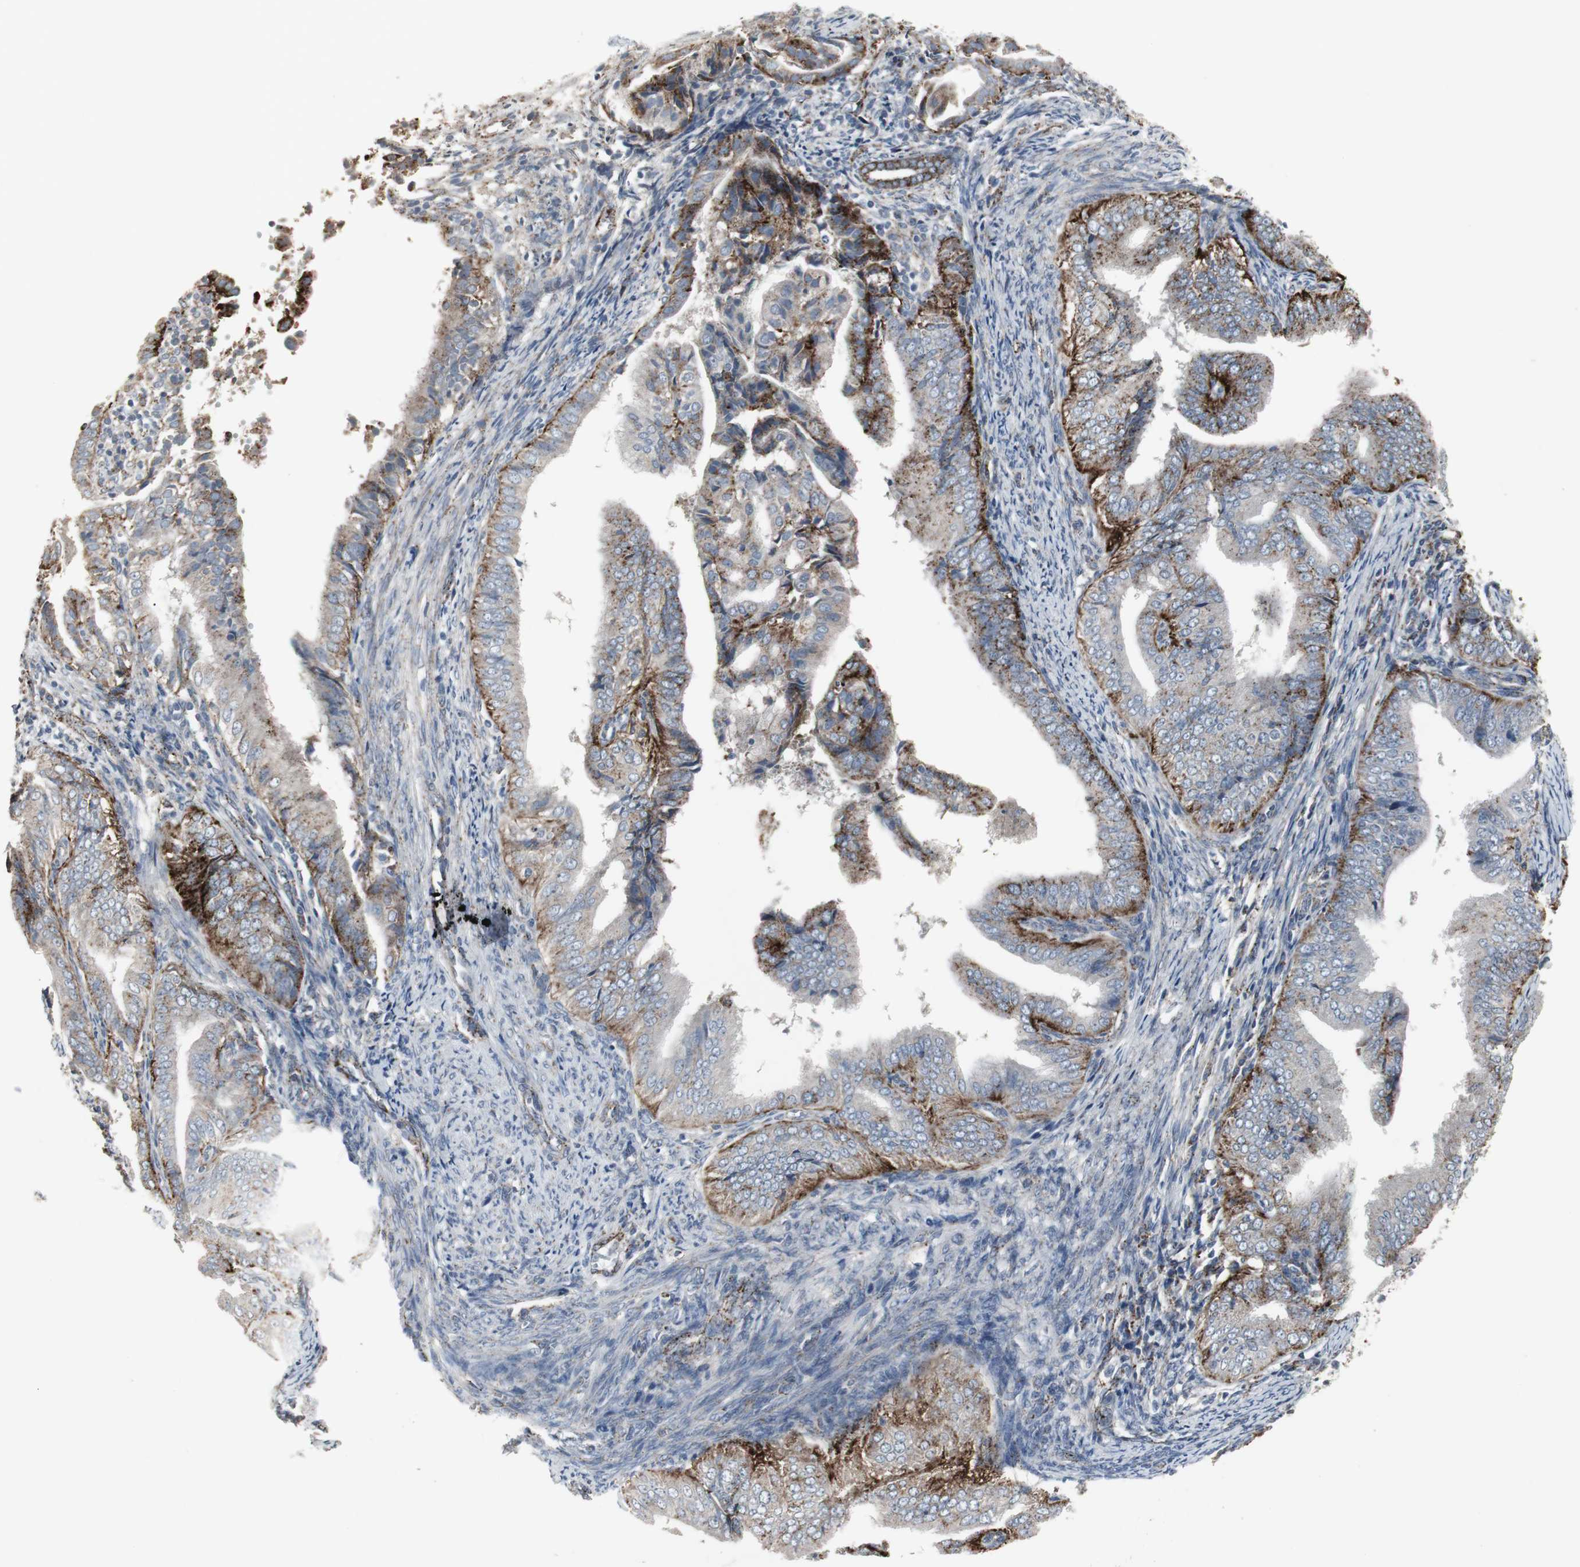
{"staining": {"intensity": "strong", "quantity": ">75%", "location": "cytoplasmic/membranous"}, "tissue": "endometrial cancer", "cell_type": "Tumor cells", "image_type": "cancer", "snomed": [{"axis": "morphology", "description": "Adenocarcinoma, NOS"}, {"axis": "topography", "description": "Endometrium"}], "caption": "Endometrial cancer stained with immunohistochemistry (IHC) reveals strong cytoplasmic/membranous staining in approximately >75% of tumor cells. Nuclei are stained in blue.", "gene": "GBA1", "patient": {"sex": "female", "age": 58}}